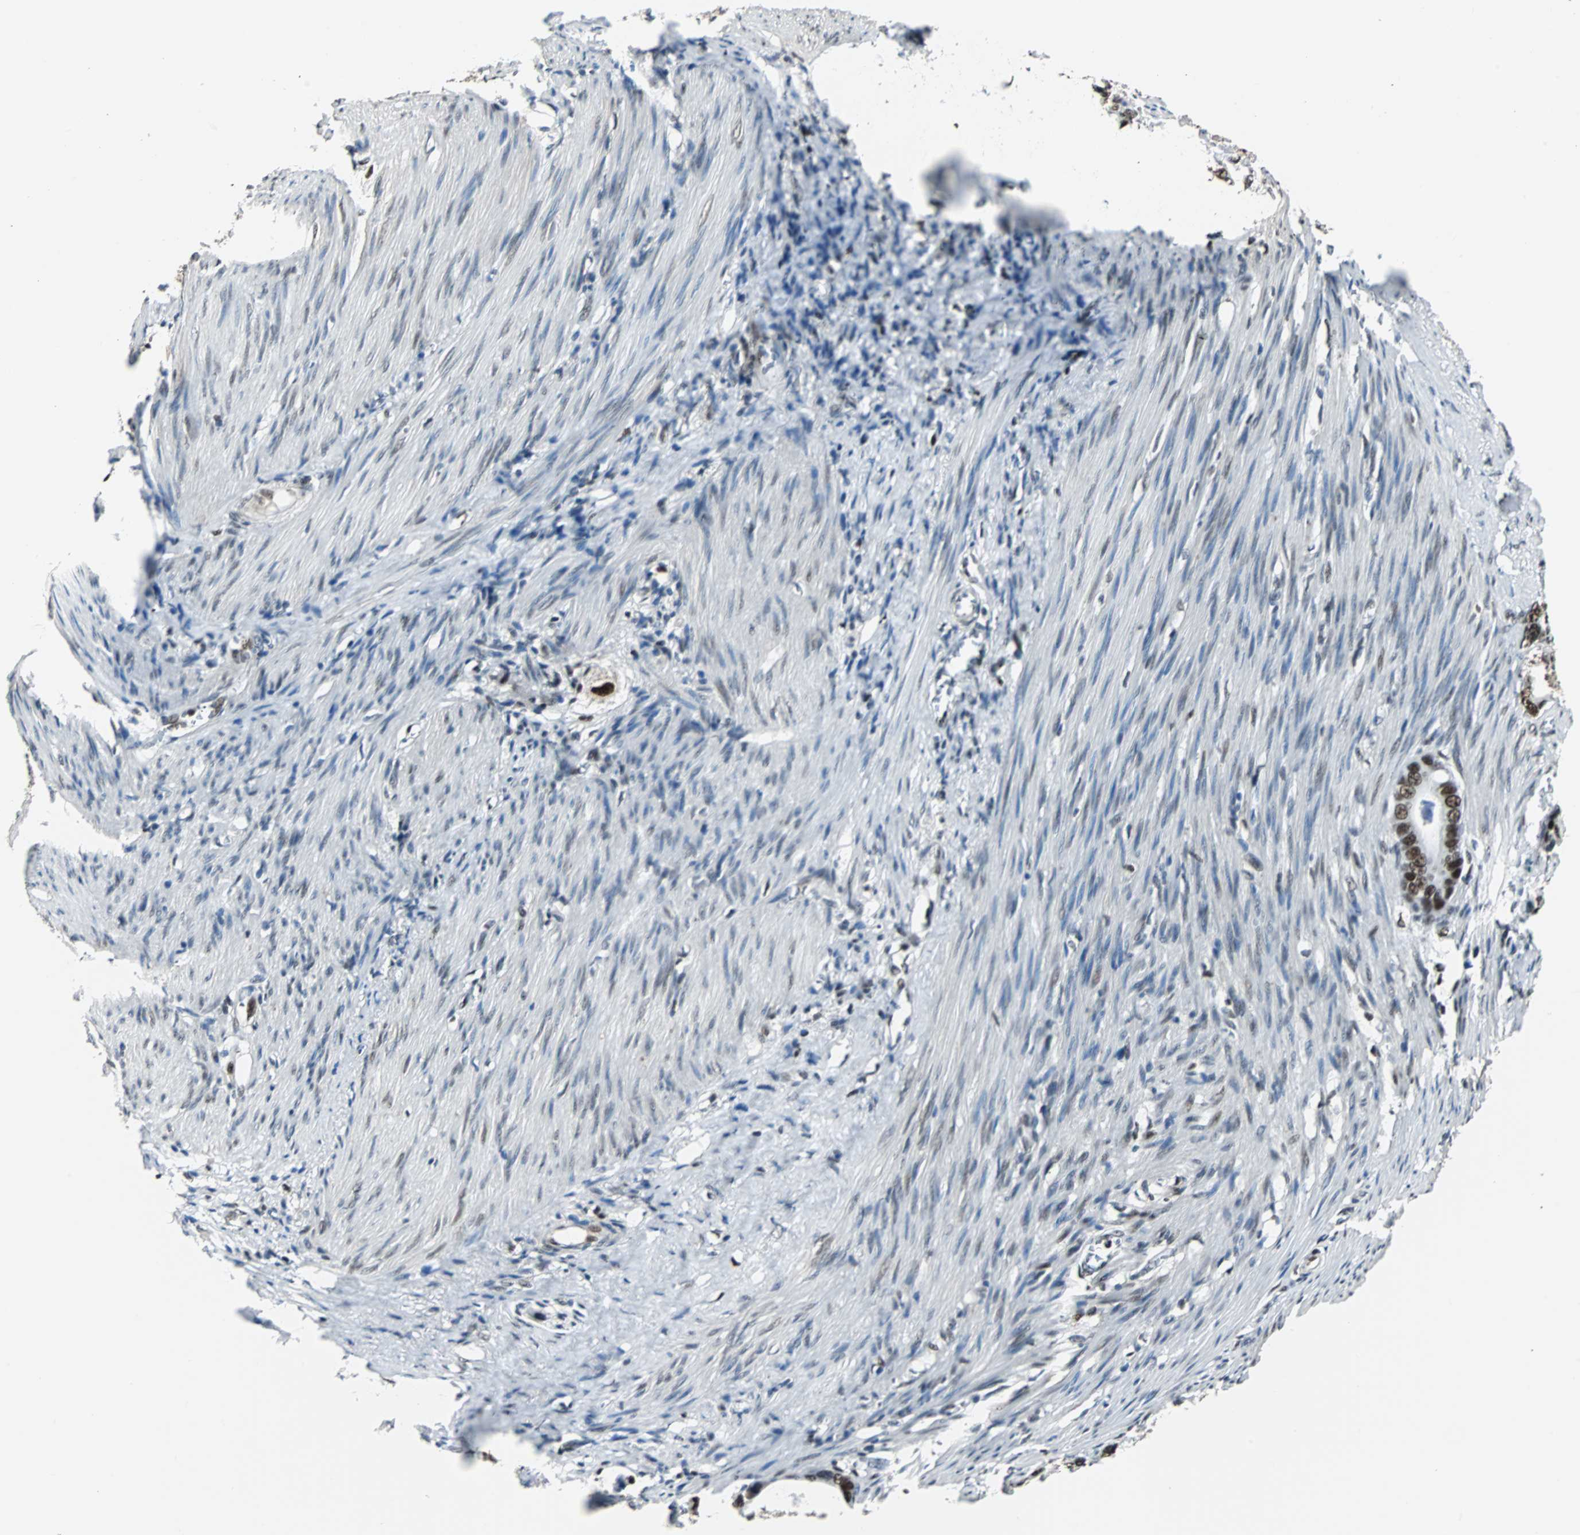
{"staining": {"intensity": "strong", "quantity": ">75%", "location": "nuclear"}, "tissue": "stomach cancer", "cell_type": "Tumor cells", "image_type": "cancer", "snomed": [{"axis": "morphology", "description": "Adenocarcinoma, NOS"}, {"axis": "topography", "description": "Stomach"}], "caption": "Human stomach cancer stained with a protein marker reveals strong staining in tumor cells.", "gene": "XRCC4", "patient": {"sex": "female", "age": 75}}